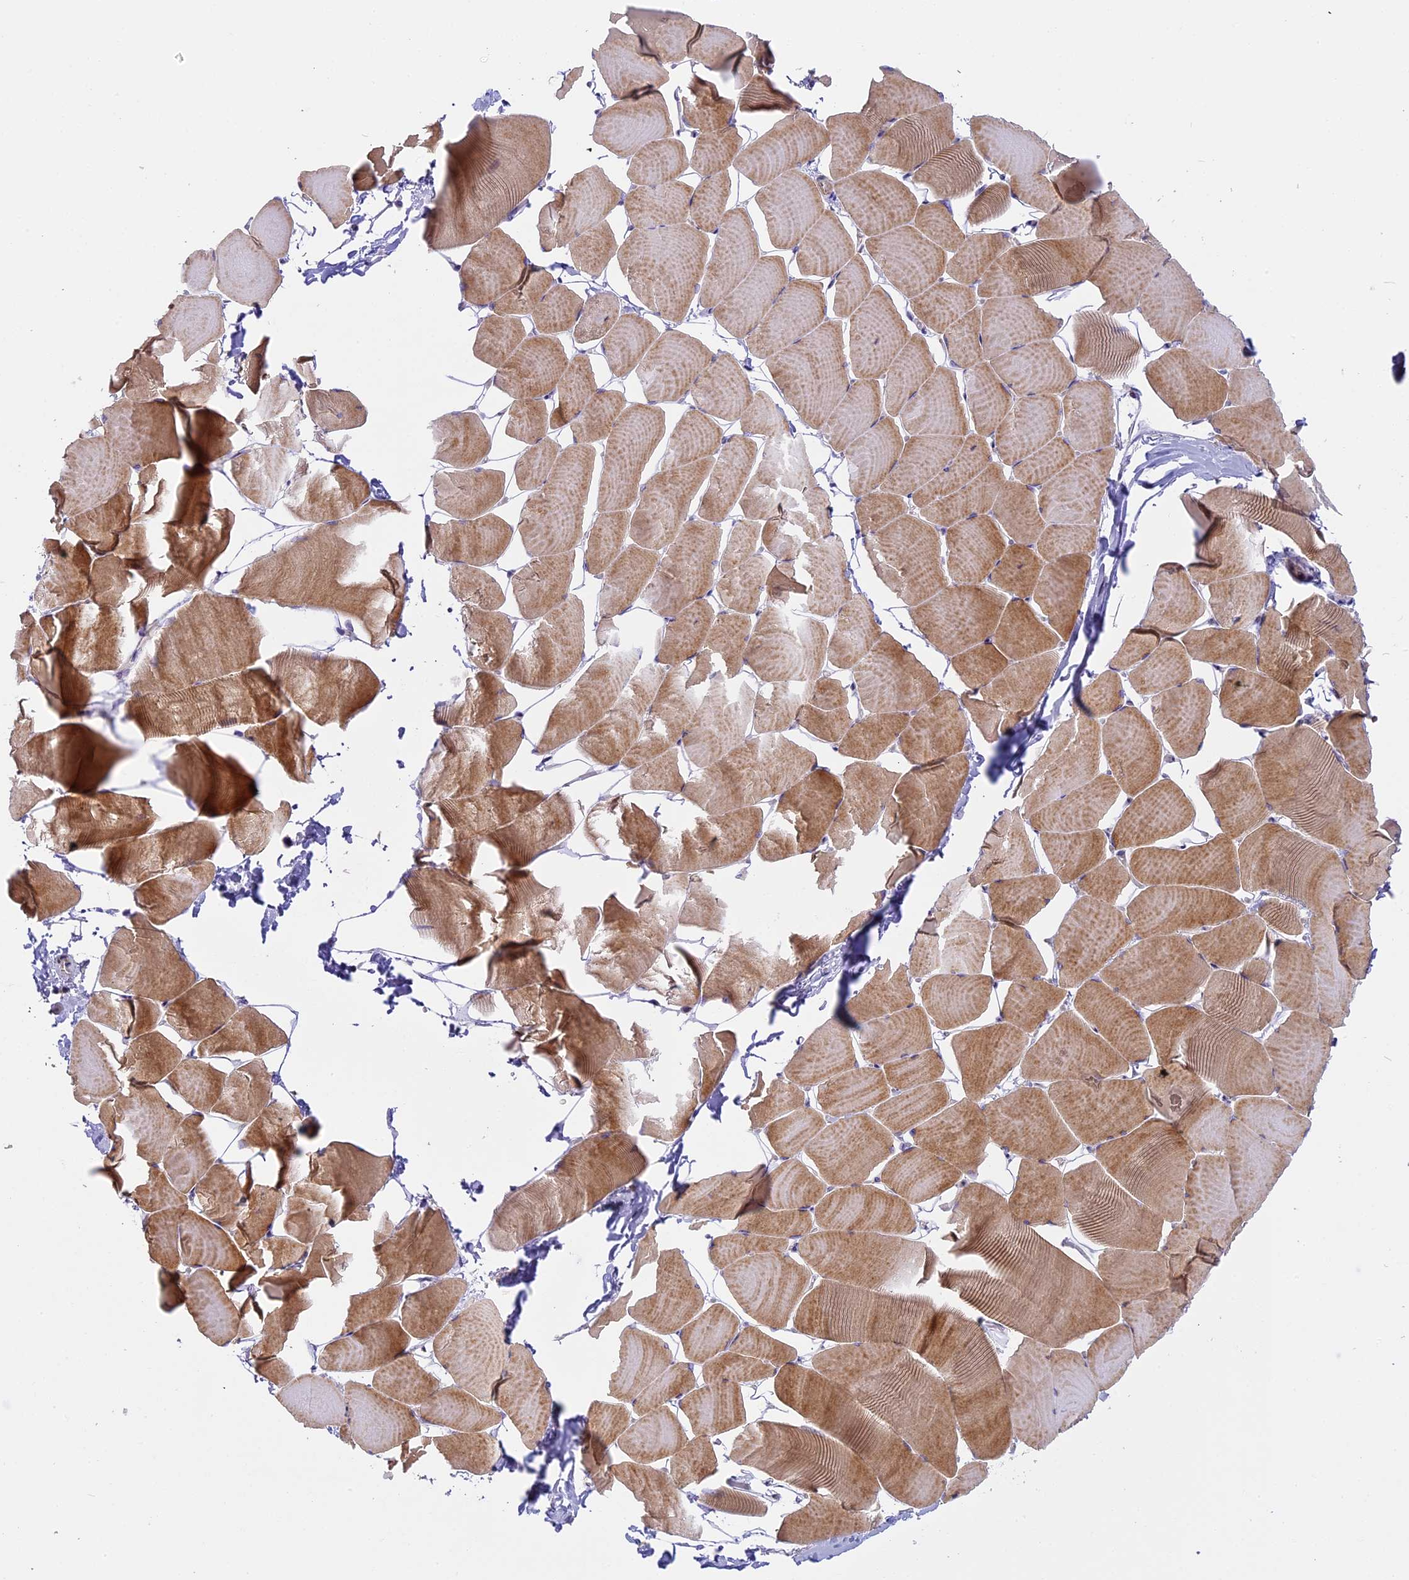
{"staining": {"intensity": "moderate", "quantity": "25%-75%", "location": "cytoplasmic/membranous"}, "tissue": "skeletal muscle", "cell_type": "Myocytes", "image_type": "normal", "snomed": [{"axis": "morphology", "description": "Normal tissue, NOS"}, {"axis": "topography", "description": "Skeletal muscle"}], "caption": "Skeletal muscle stained with a brown dye displays moderate cytoplasmic/membranous positive staining in approximately 25%-75% of myocytes.", "gene": "FAM98C", "patient": {"sex": "male", "age": 25}}